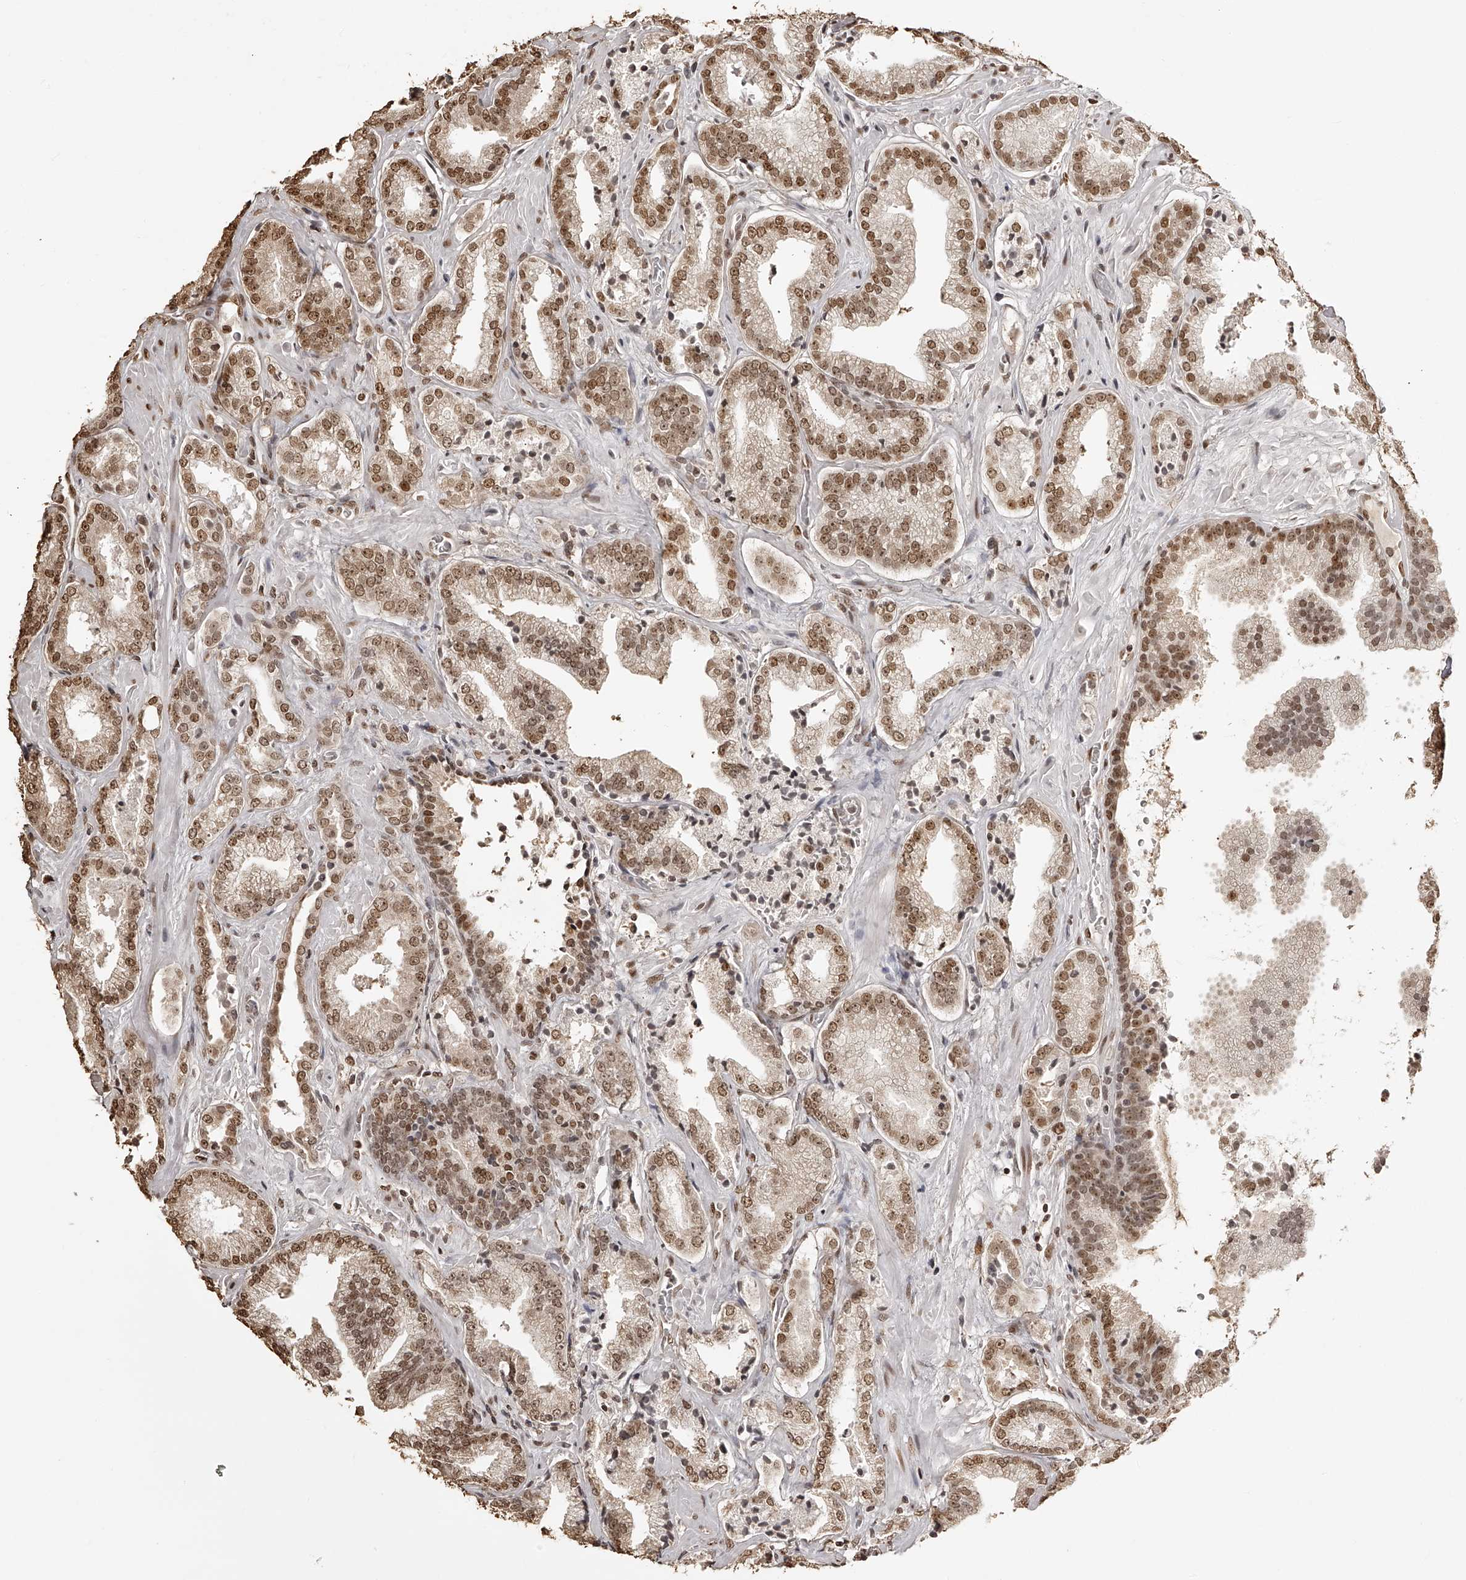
{"staining": {"intensity": "moderate", "quantity": ">75%", "location": "nuclear"}, "tissue": "prostate cancer", "cell_type": "Tumor cells", "image_type": "cancer", "snomed": [{"axis": "morphology", "description": "Adenocarcinoma, Low grade"}, {"axis": "topography", "description": "Prostate"}], "caption": "Immunohistochemical staining of prostate cancer demonstrates moderate nuclear protein staining in approximately >75% of tumor cells.", "gene": "ZNF503", "patient": {"sex": "male", "age": 62}}